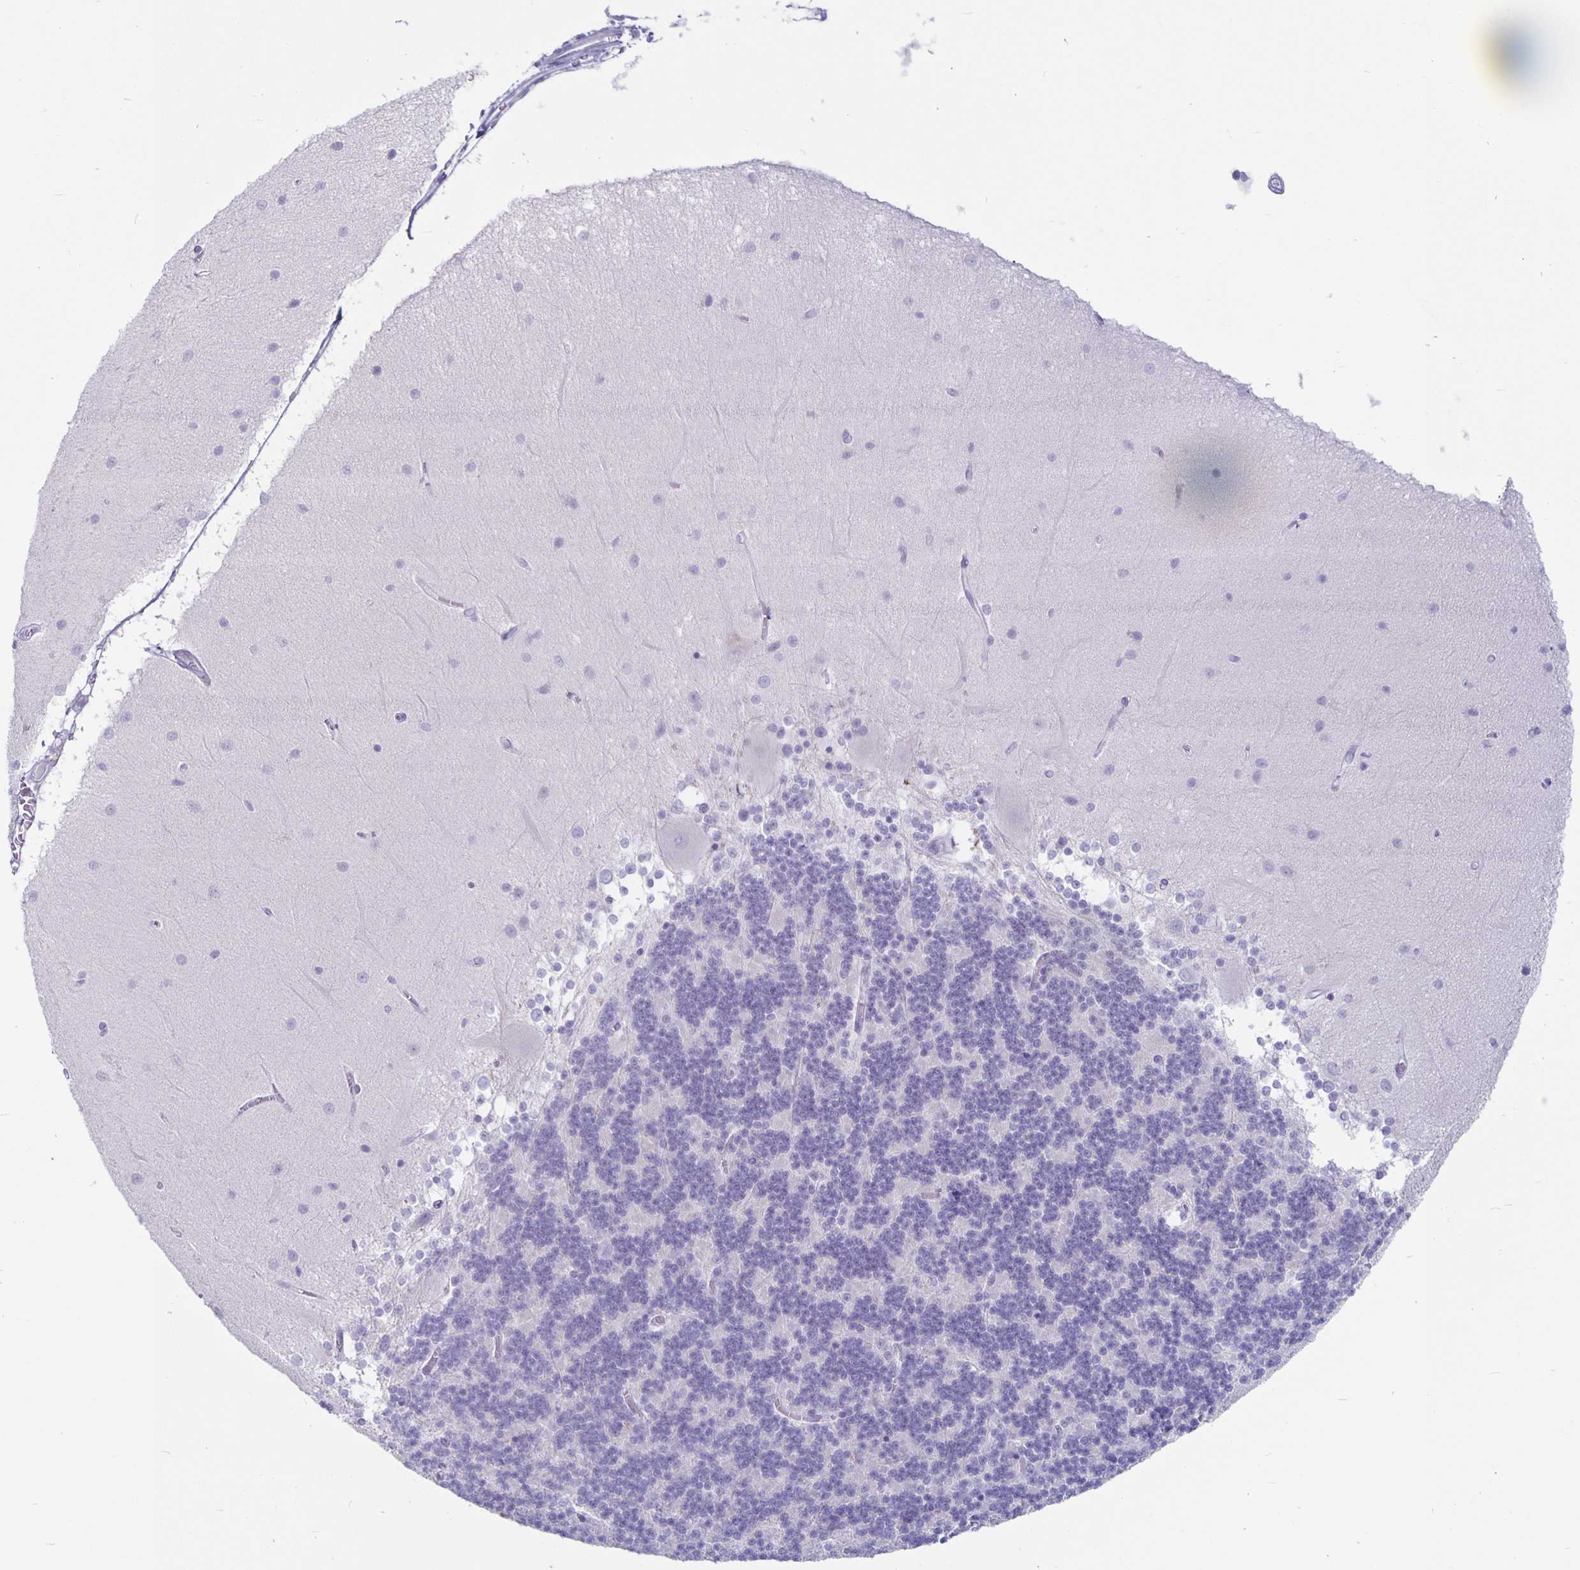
{"staining": {"intensity": "negative", "quantity": "none", "location": "none"}, "tissue": "cerebellum", "cell_type": "Cells in granular layer", "image_type": "normal", "snomed": [{"axis": "morphology", "description": "Normal tissue, NOS"}, {"axis": "topography", "description": "Cerebellum"}], "caption": "The photomicrograph demonstrates no staining of cells in granular layer in unremarkable cerebellum.", "gene": "GZMK", "patient": {"sex": "female", "age": 54}}